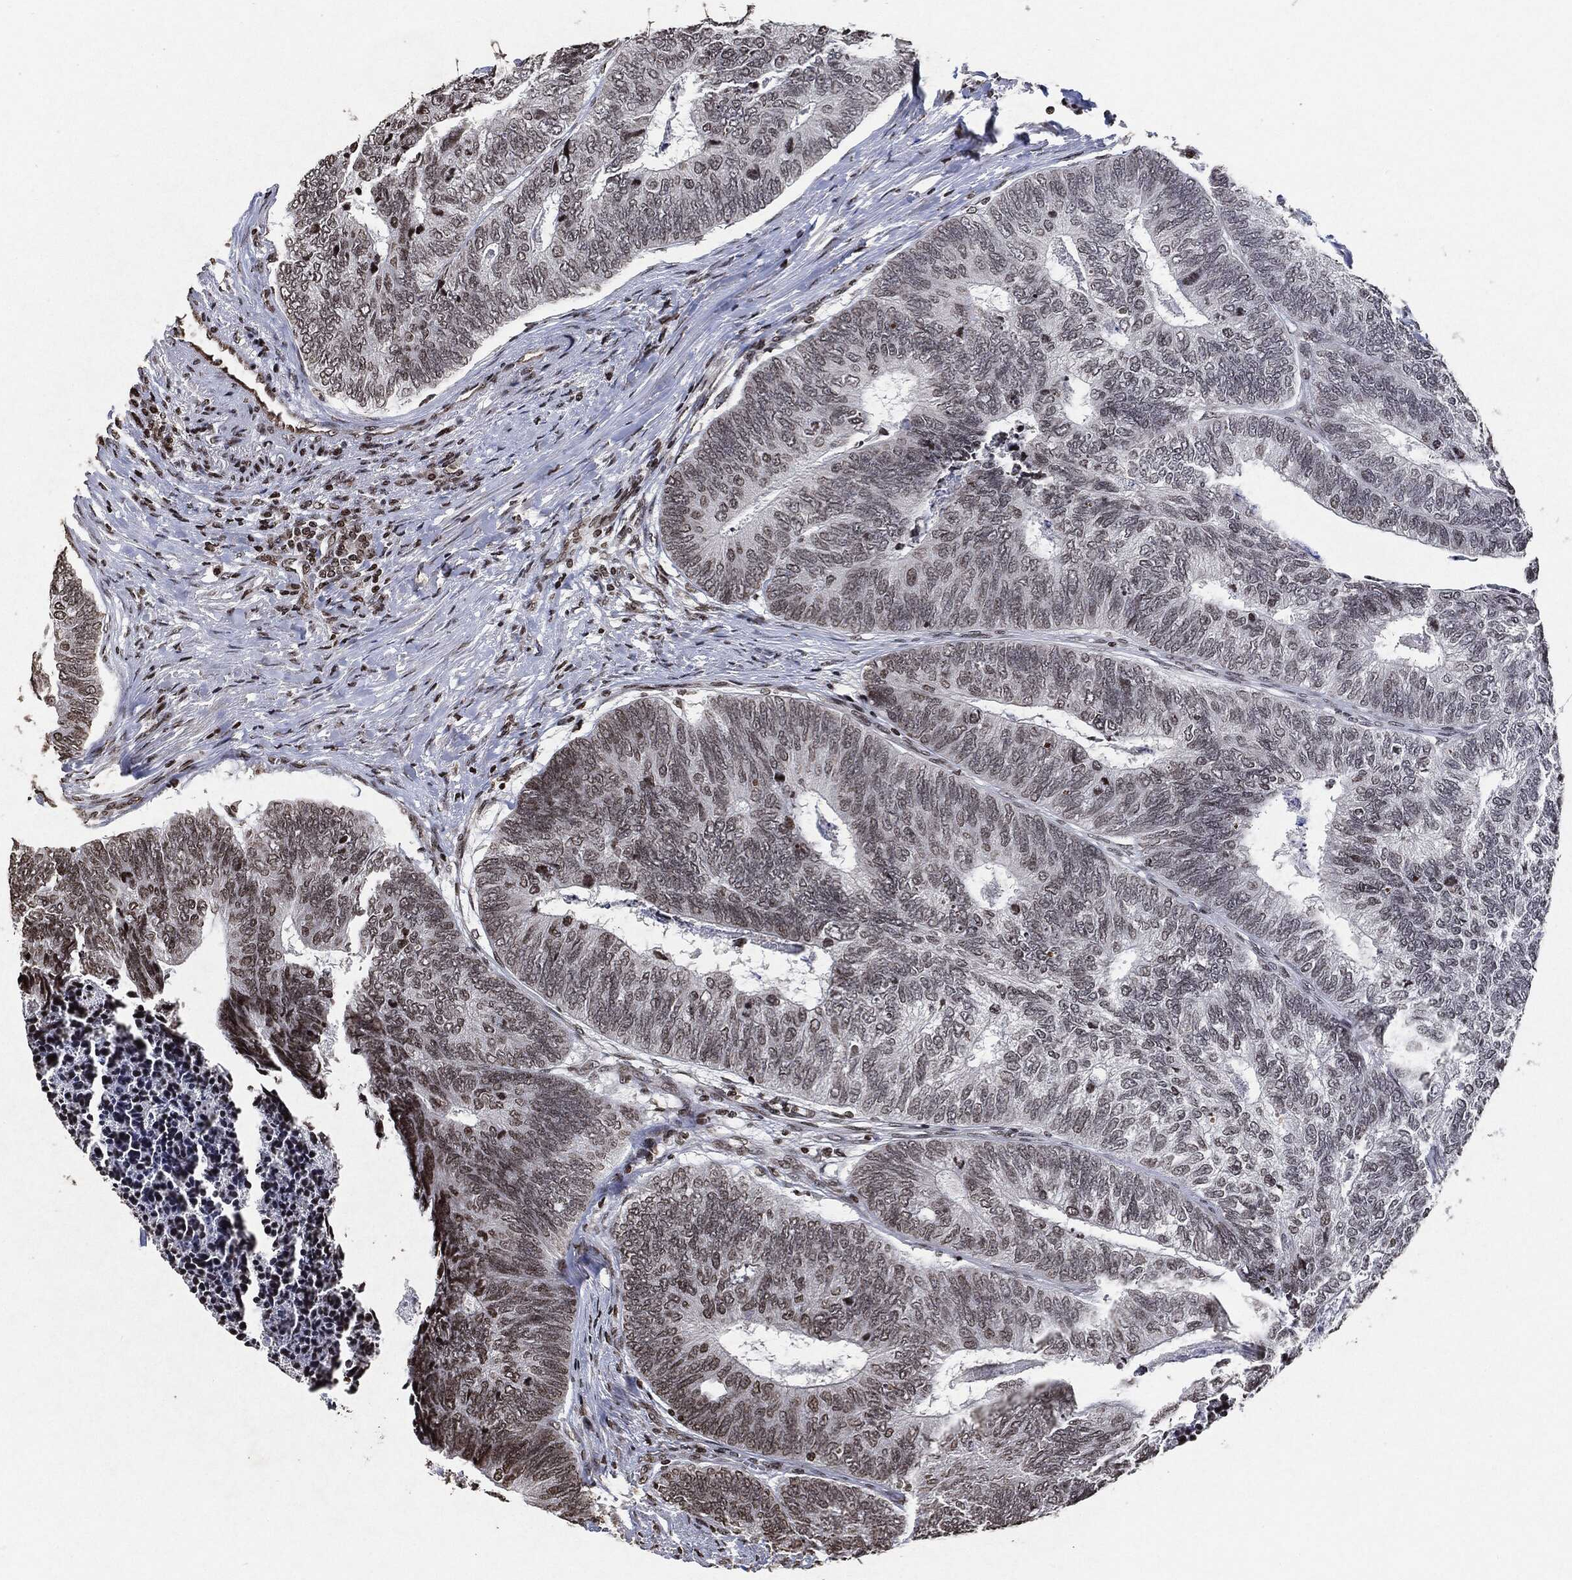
{"staining": {"intensity": "strong", "quantity": "<25%", "location": "nuclear"}, "tissue": "colorectal cancer", "cell_type": "Tumor cells", "image_type": "cancer", "snomed": [{"axis": "morphology", "description": "Adenocarcinoma, NOS"}, {"axis": "topography", "description": "Colon"}], "caption": "Adenocarcinoma (colorectal) stained with IHC reveals strong nuclear positivity in about <25% of tumor cells.", "gene": "JUN", "patient": {"sex": "female", "age": 67}}